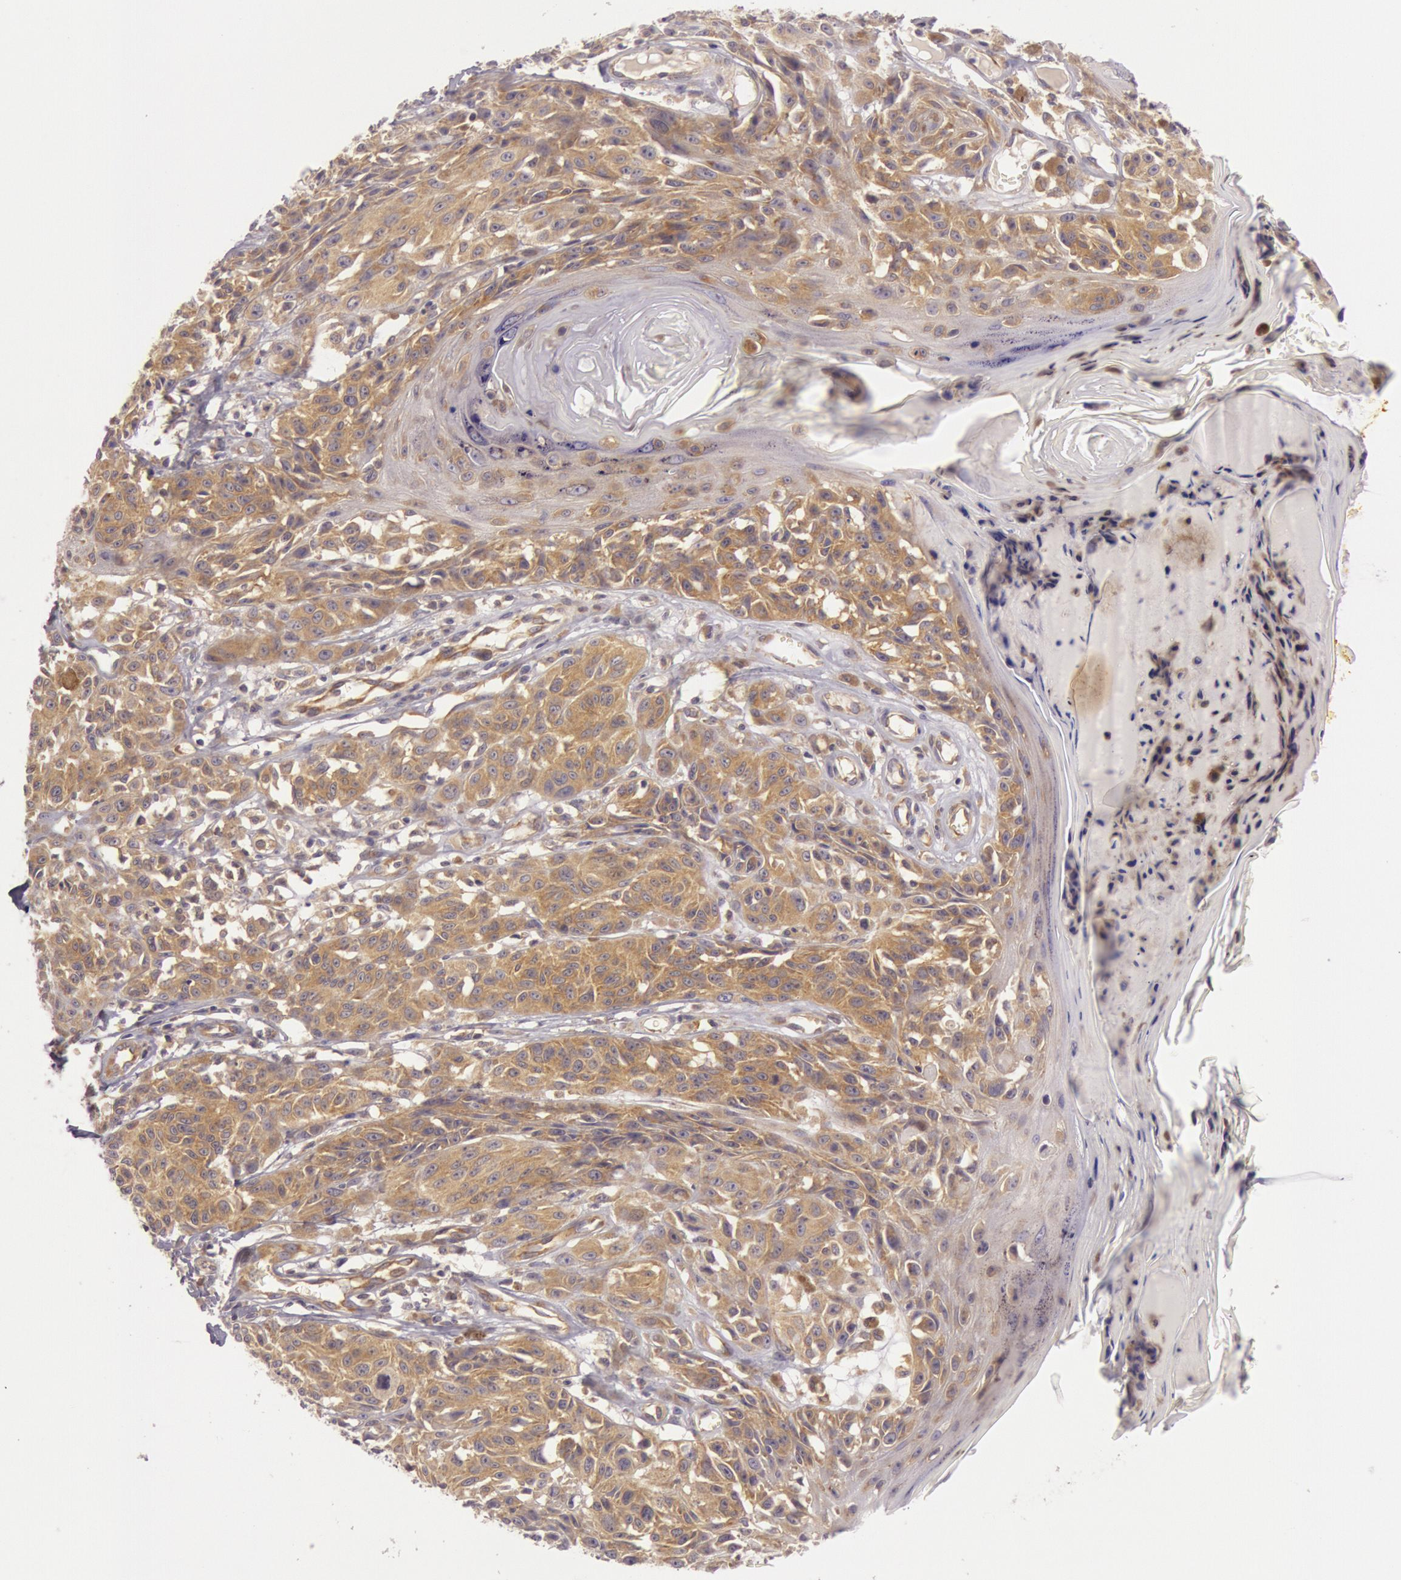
{"staining": {"intensity": "moderate", "quantity": ">75%", "location": "cytoplasmic/membranous"}, "tissue": "melanoma", "cell_type": "Tumor cells", "image_type": "cancer", "snomed": [{"axis": "morphology", "description": "Malignant melanoma, NOS"}, {"axis": "topography", "description": "Skin"}], "caption": "Approximately >75% of tumor cells in melanoma reveal moderate cytoplasmic/membranous protein positivity as visualized by brown immunohistochemical staining.", "gene": "CHUK", "patient": {"sex": "female", "age": 77}}